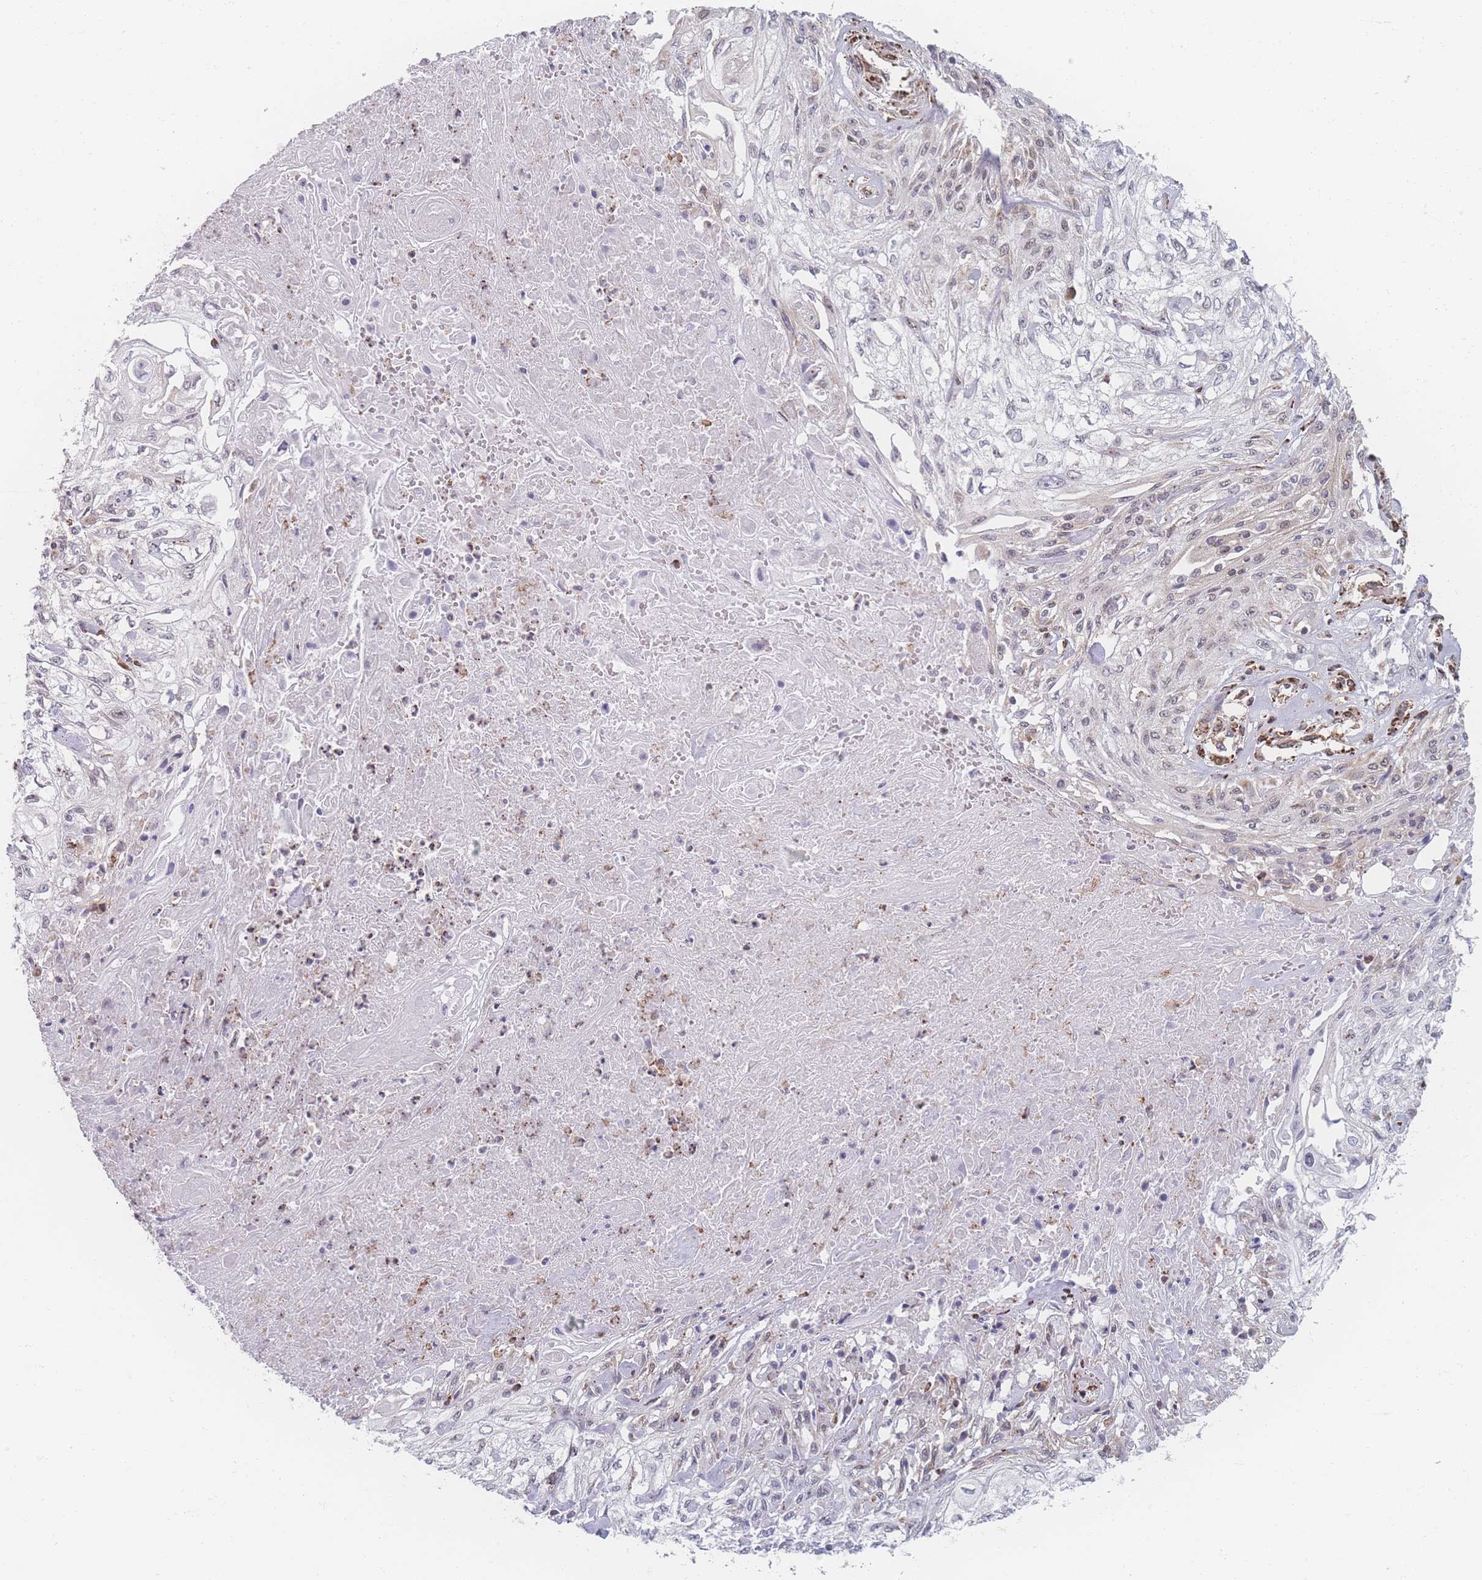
{"staining": {"intensity": "negative", "quantity": "none", "location": "none"}, "tissue": "skin cancer", "cell_type": "Tumor cells", "image_type": "cancer", "snomed": [{"axis": "morphology", "description": "Squamous cell carcinoma, NOS"}, {"axis": "morphology", "description": "Squamous cell carcinoma, metastatic, NOS"}, {"axis": "topography", "description": "Skin"}, {"axis": "topography", "description": "Lymph node"}], "caption": "Human skin squamous cell carcinoma stained for a protein using immunohistochemistry displays no positivity in tumor cells.", "gene": "ZC3H13", "patient": {"sex": "male", "age": 75}}